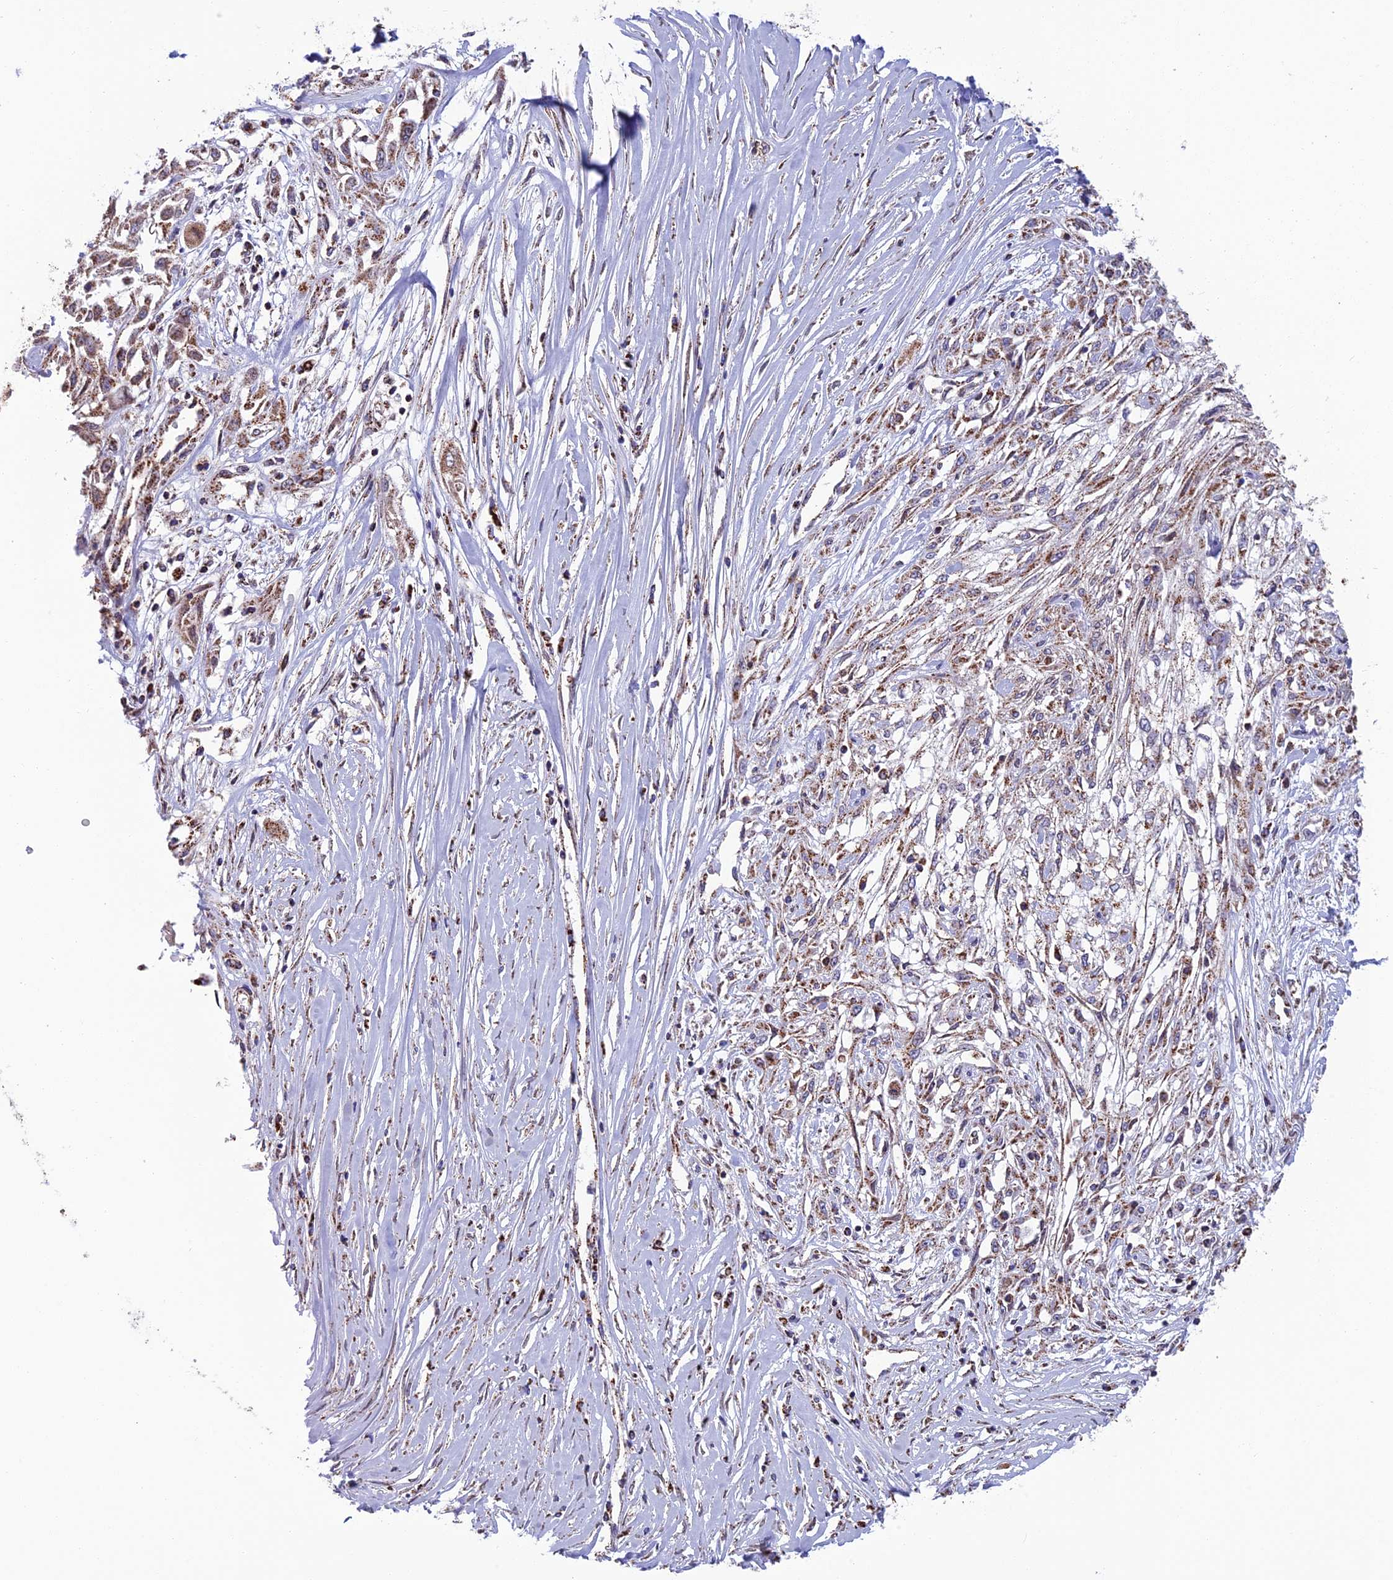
{"staining": {"intensity": "moderate", "quantity": "25%-75%", "location": "cytoplasmic/membranous"}, "tissue": "skin cancer", "cell_type": "Tumor cells", "image_type": "cancer", "snomed": [{"axis": "morphology", "description": "Squamous cell carcinoma, NOS"}, {"axis": "morphology", "description": "Squamous cell carcinoma, metastatic, NOS"}, {"axis": "topography", "description": "Skin"}, {"axis": "topography", "description": "Lymph node"}], "caption": "Immunohistochemical staining of skin cancer (squamous cell carcinoma) shows moderate cytoplasmic/membranous protein expression in approximately 25%-75% of tumor cells. Using DAB (3,3'-diaminobenzidine) (brown) and hematoxylin (blue) stains, captured at high magnification using brightfield microscopy.", "gene": "CS", "patient": {"sex": "male", "age": 75}}